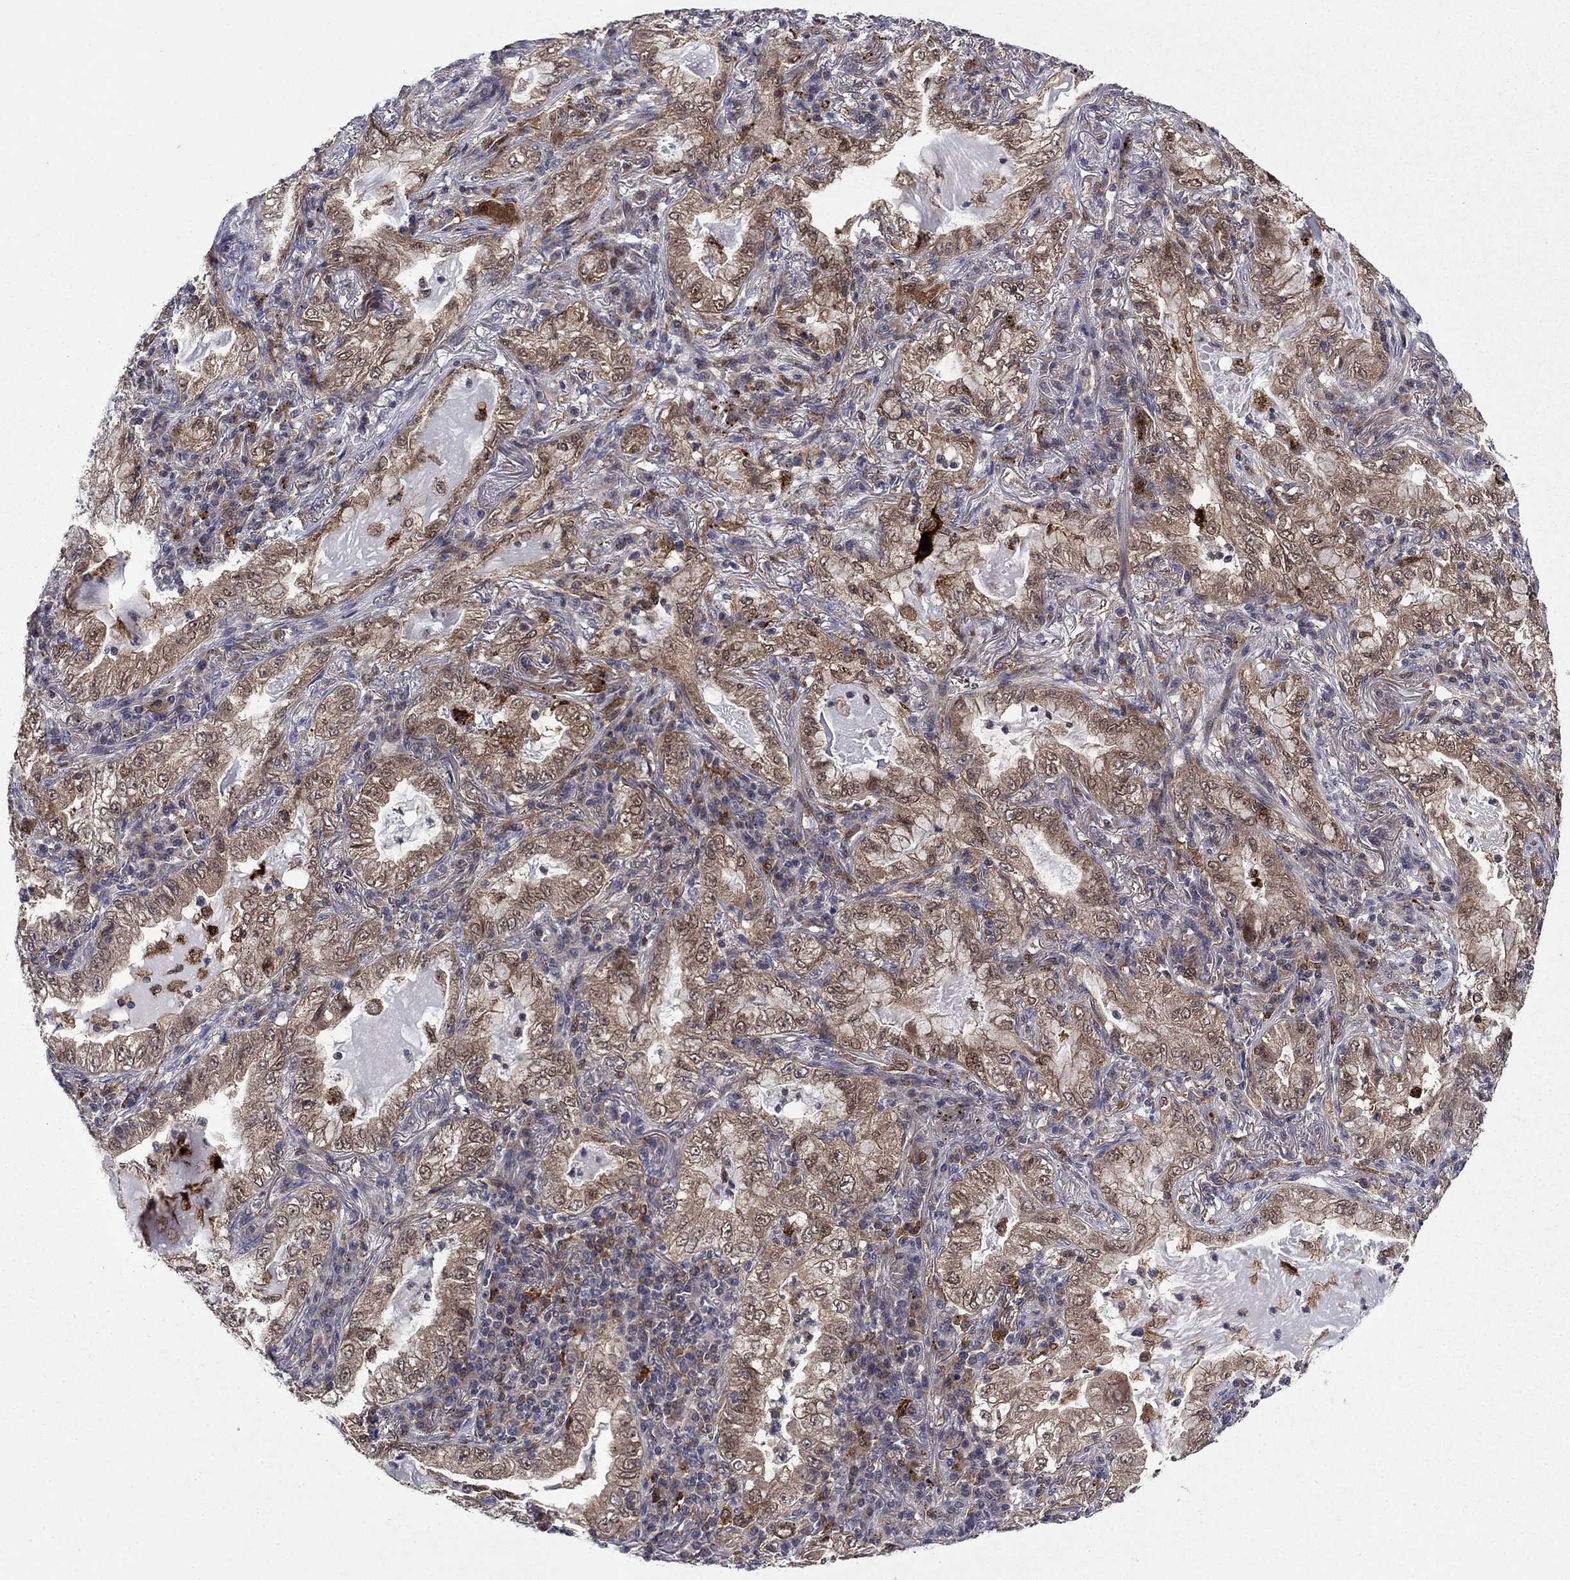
{"staining": {"intensity": "weak", "quantity": ">75%", "location": "cytoplasmic/membranous"}, "tissue": "lung cancer", "cell_type": "Tumor cells", "image_type": "cancer", "snomed": [{"axis": "morphology", "description": "Adenocarcinoma, NOS"}, {"axis": "topography", "description": "Lung"}], "caption": "Lung adenocarcinoma stained with a brown dye demonstrates weak cytoplasmic/membranous positive positivity in about >75% of tumor cells.", "gene": "TPMT", "patient": {"sex": "female", "age": 73}}